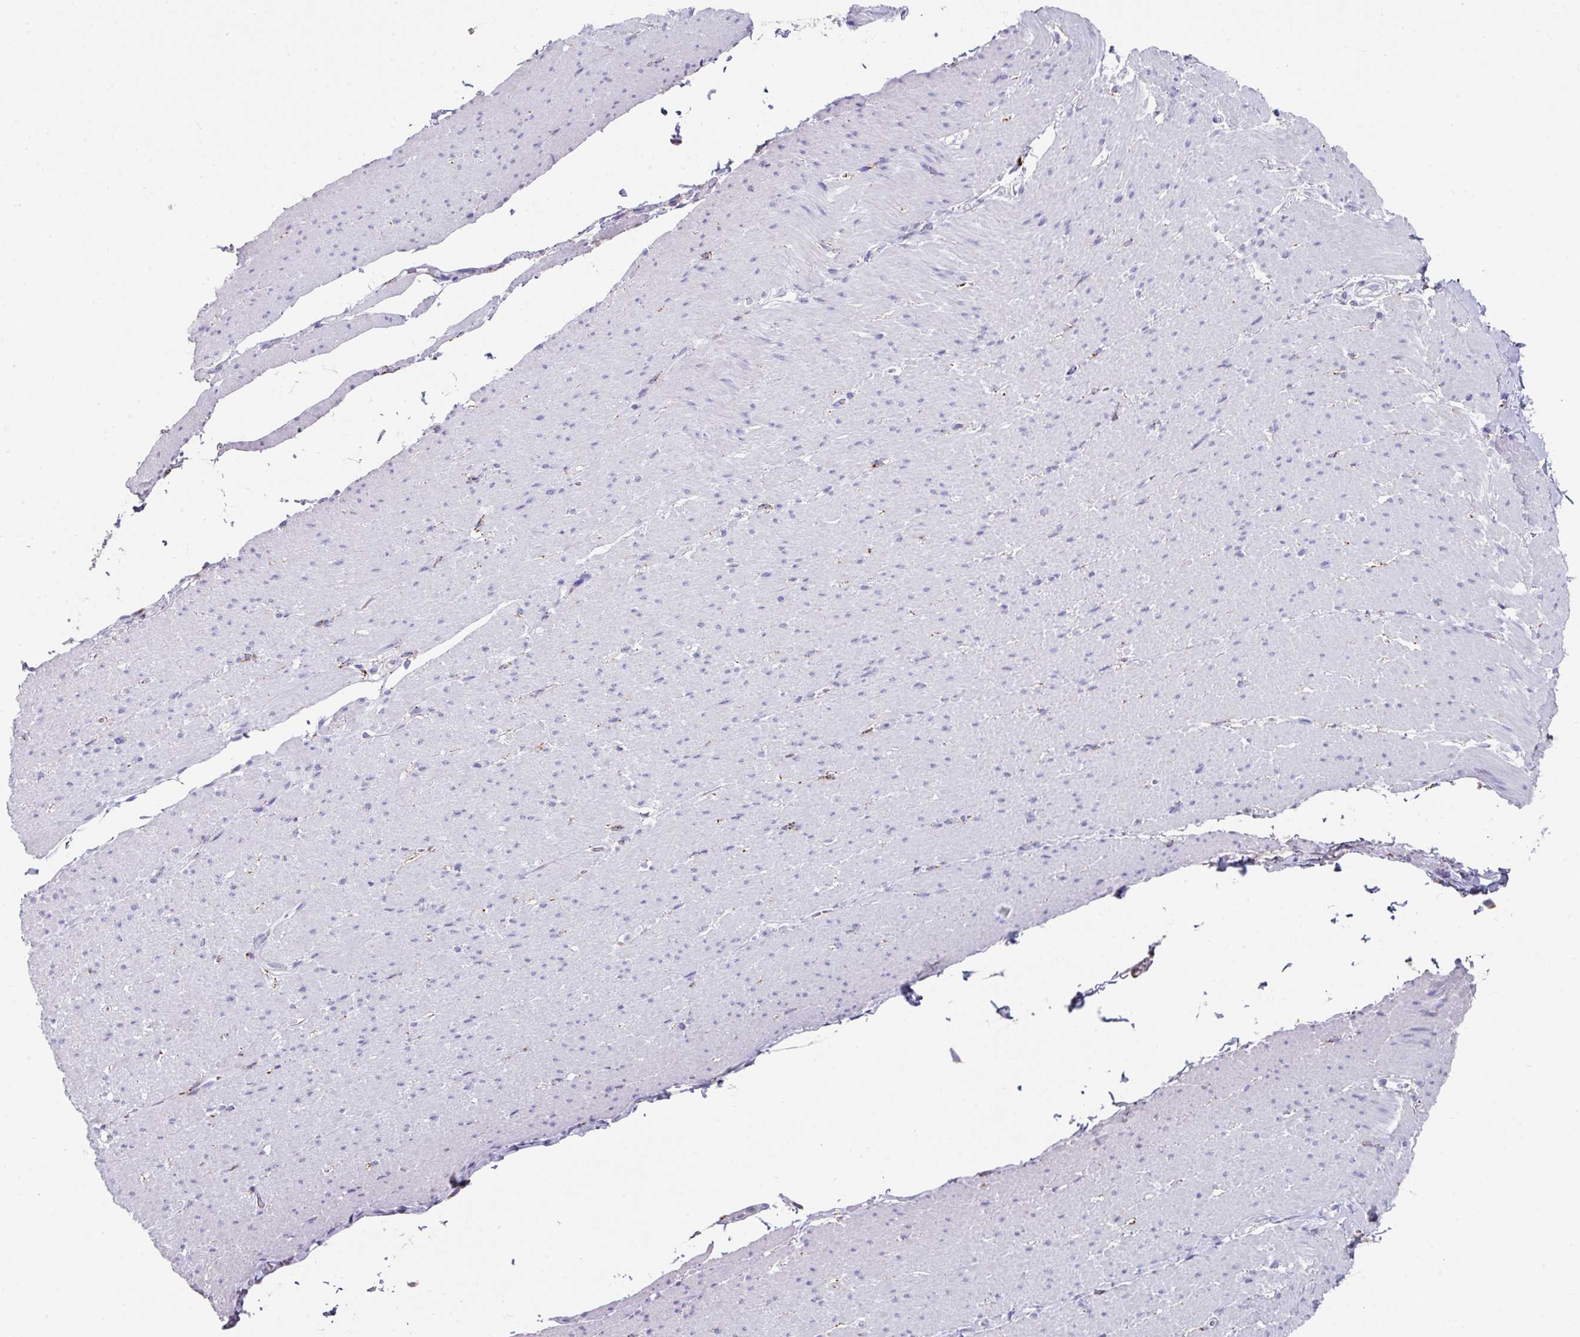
{"staining": {"intensity": "negative", "quantity": "none", "location": "none"}, "tissue": "smooth muscle", "cell_type": "Smooth muscle cells", "image_type": "normal", "snomed": [{"axis": "morphology", "description": "Normal tissue, NOS"}, {"axis": "topography", "description": "Smooth muscle"}, {"axis": "topography", "description": "Rectum"}], "caption": "Smooth muscle stained for a protein using immunohistochemistry demonstrates no staining smooth muscle cells.", "gene": "CPVL", "patient": {"sex": "male", "age": 53}}